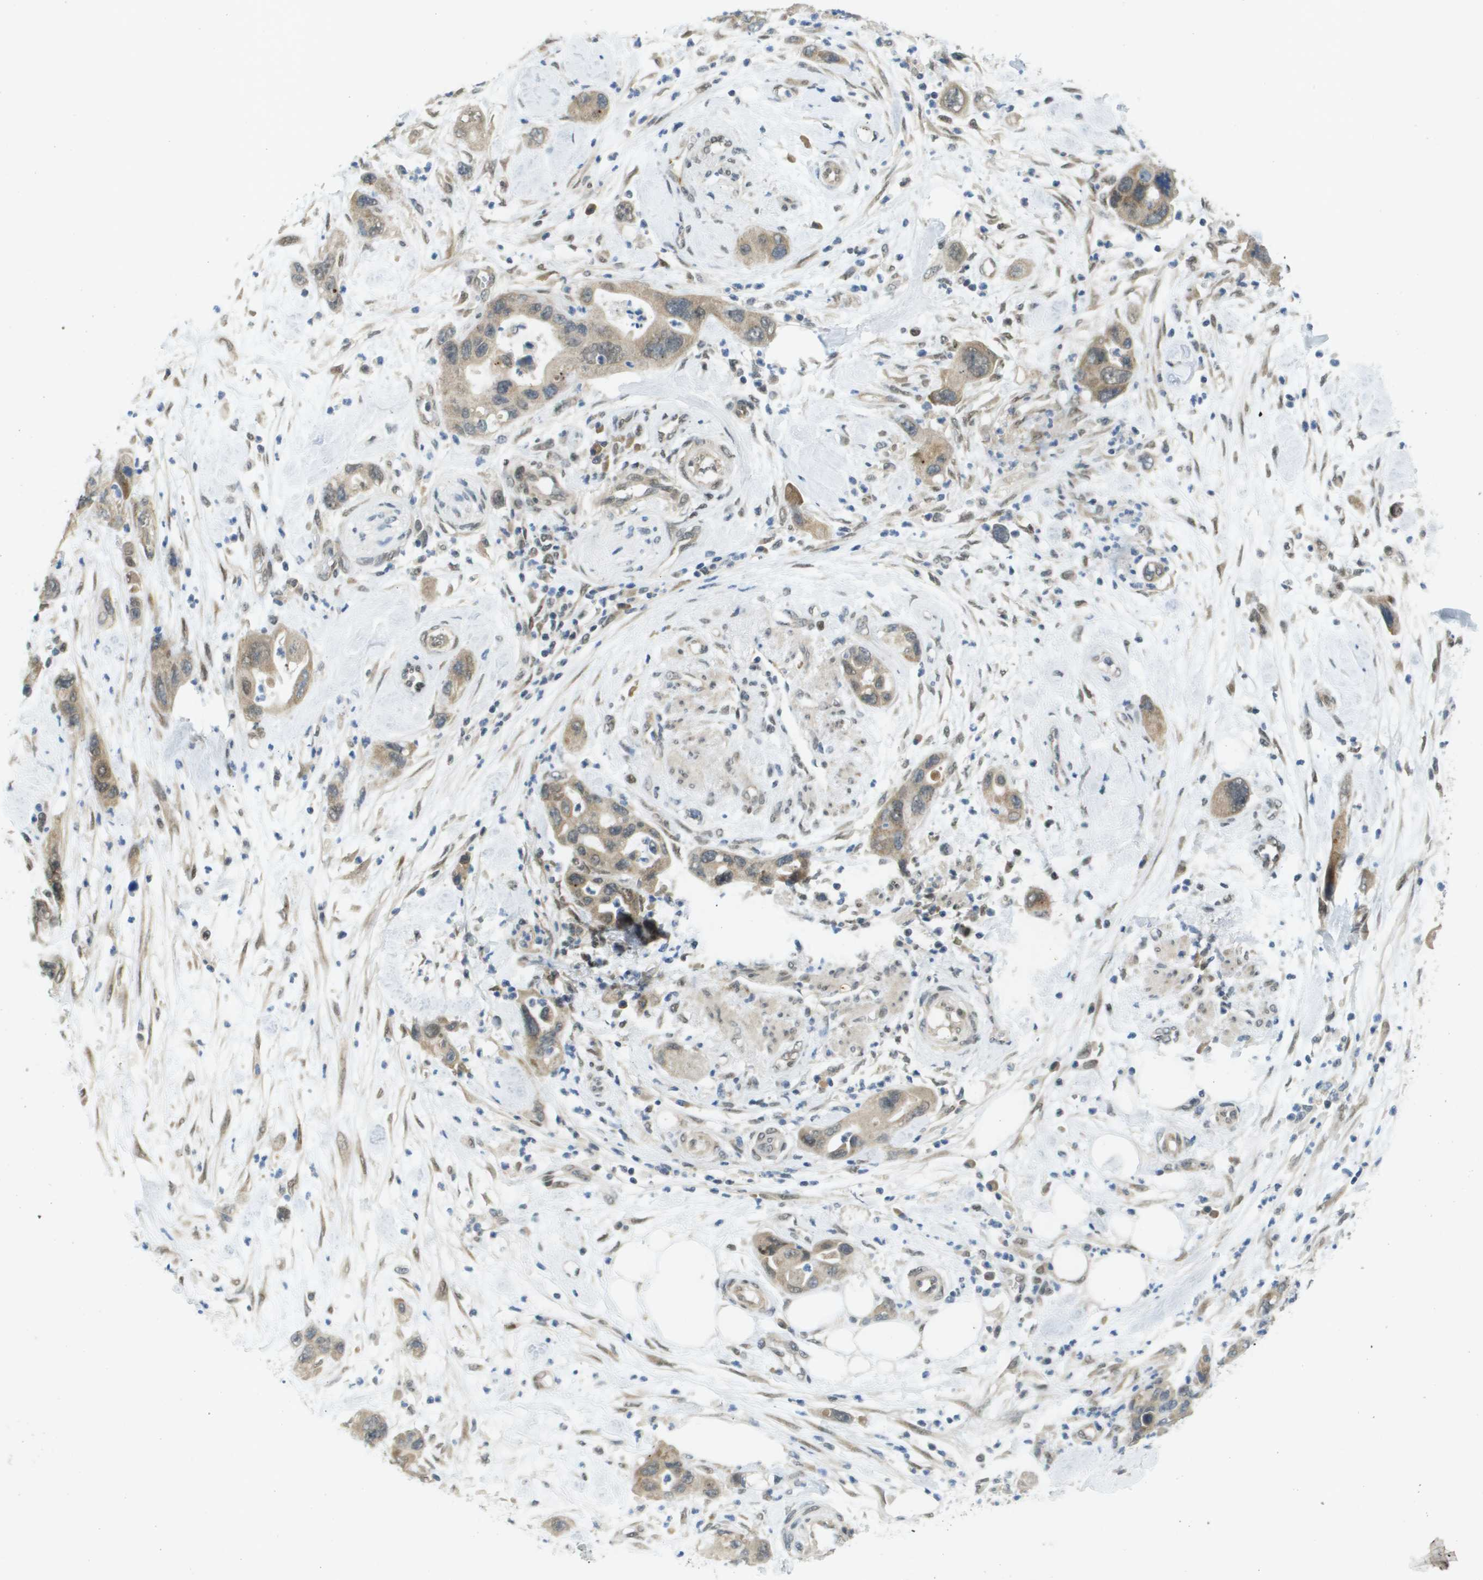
{"staining": {"intensity": "weak", "quantity": ">75%", "location": "cytoplasmic/membranous,nuclear"}, "tissue": "pancreatic cancer", "cell_type": "Tumor cells", "image_type": "cancer", "snomed": [{"axis": "morphology", "description": "Normal tissue, NOS"}, {"axis": "morphology", "description": "Adenocarcinoma, NOS"}, {"axis": "topography", "description": "Pancreas"}], "caption": "Immunohistochemistry image of neoplastic tissue: human pancreatic cancer stained using immunohistochemistry (IHC) displays low levels of weak protein expression localized specifically in the cytoplasmic/membranous and nuclear of tumor cells, appearing as a cytoplasmic/membranous and nuclear brown color.", "gene": "ARID1B", "patient": {"sex": "female", "age": 71}}